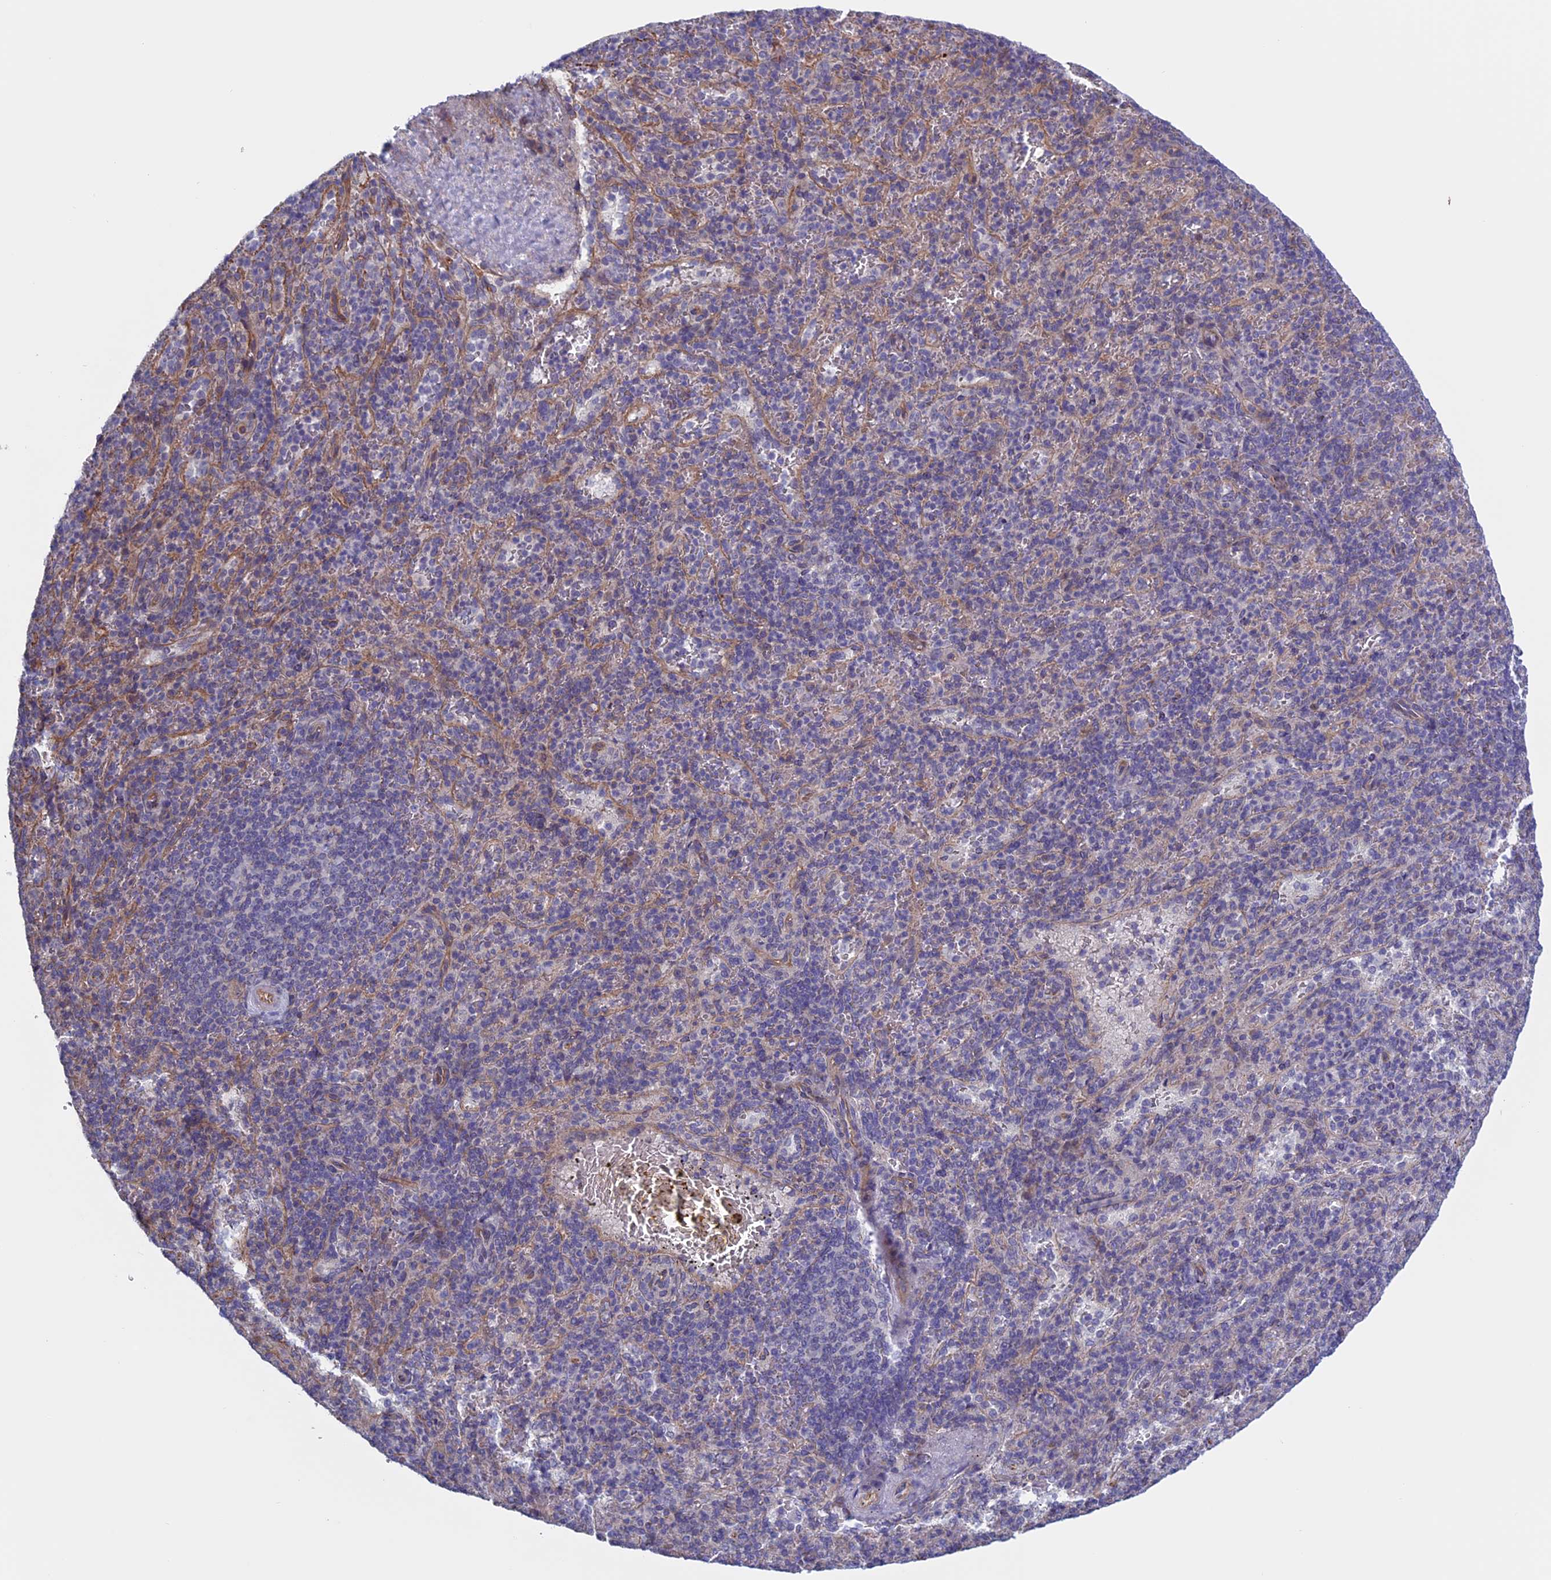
{"staining": {"intensity": "negative", "quantity": "none", "location": "none"}, "tissue": "spleen", "cell_type": "Cells in red pulp", "image_type": "normal", "snomed": [{"axis": "morphology", "description": "Normal tissue, NOS"}, {"axis": "topography", "description": "Spleen"}], "caption": "This is an IHC histopathology image of normal human spleen. There is no positivity in cells in red pulp.", "gene": "BCL2L10", "patient": {"sex": "male", "age": 82}}